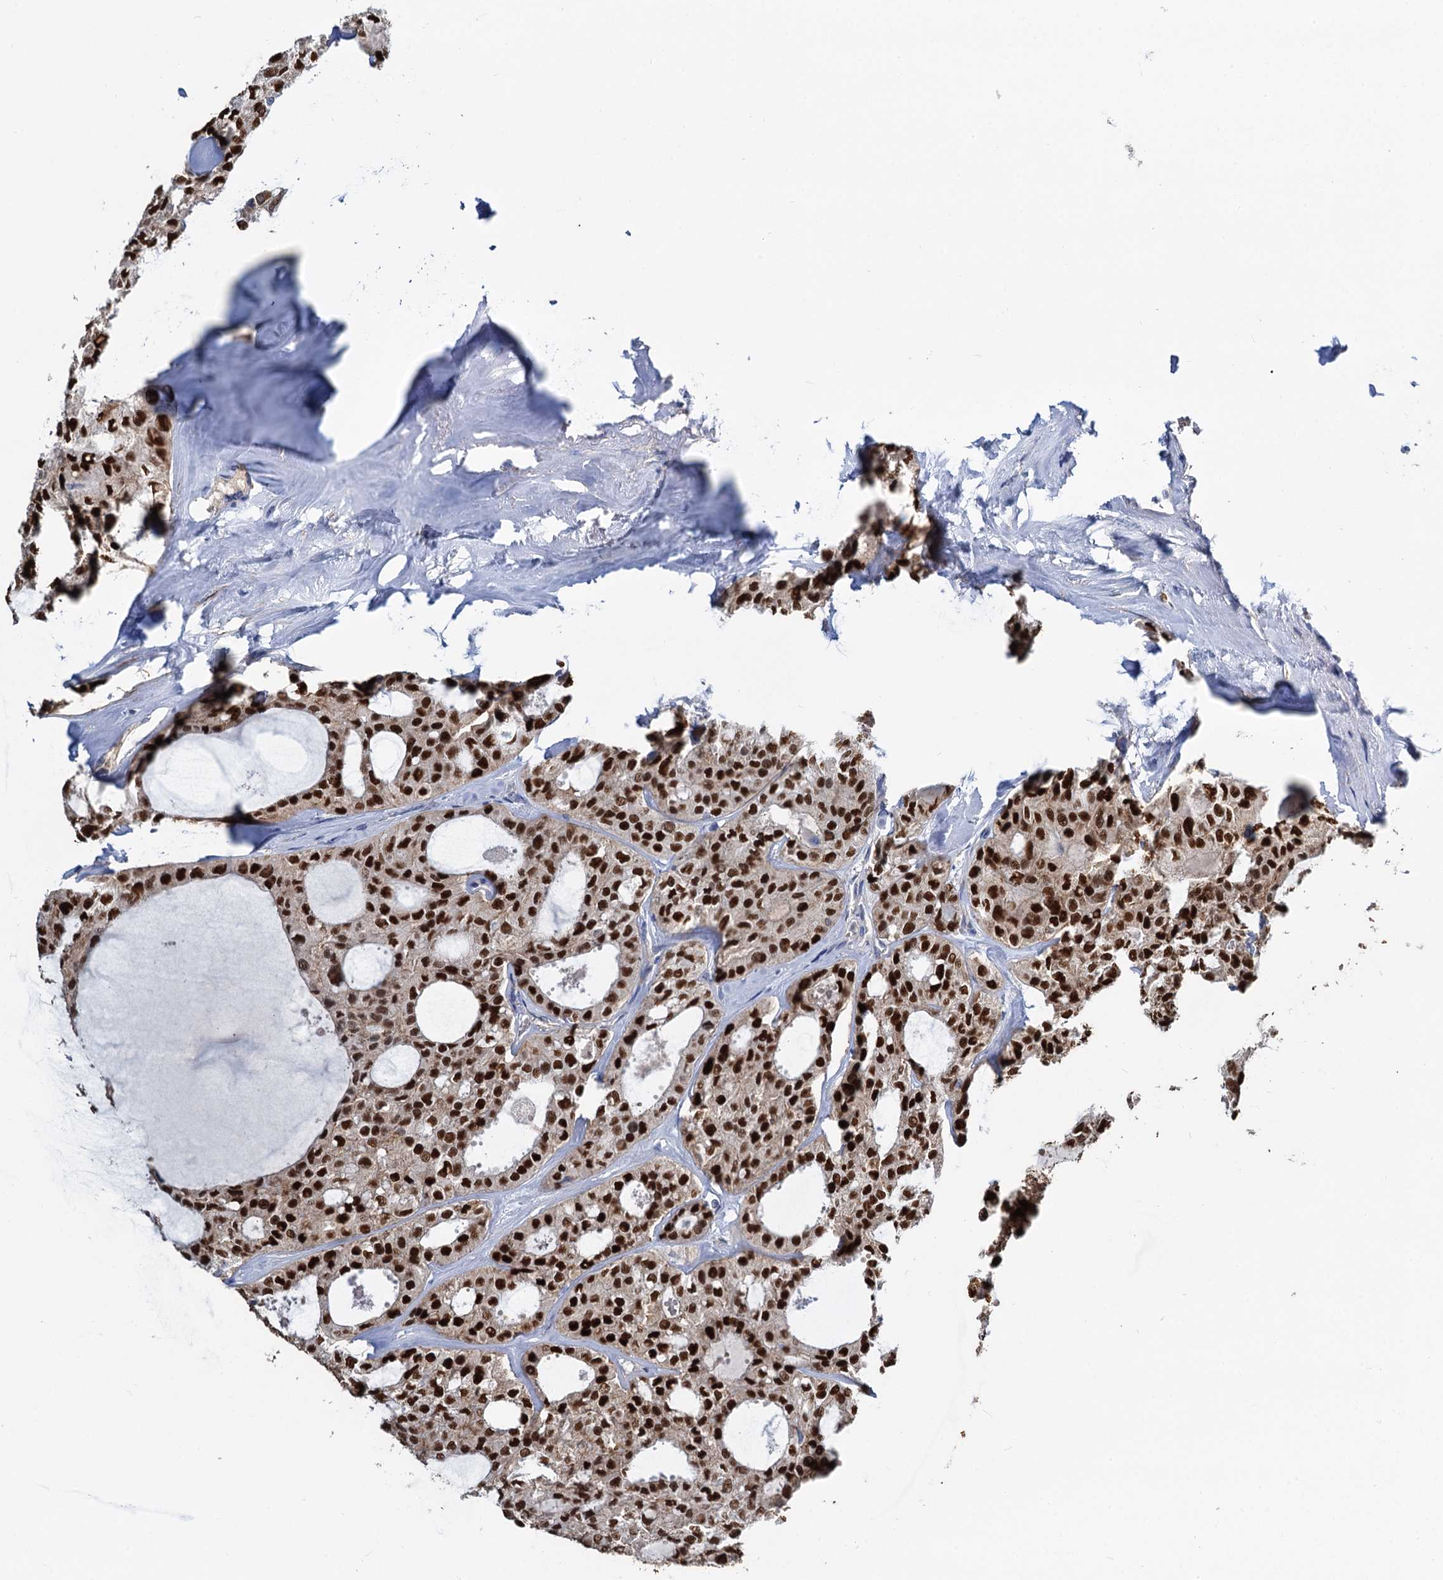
{"staining": {"intensity": "strong", "quantity": ">75%", "location": "nuclear"}, "tissue": "thyroid cancer", "cell_type": "Tumor cells", "image_type": "cancer", "snomed": [{"axis": "morphology", "description": "Follicular adenoma carcinoma, NOS"}, {"axis": "topography", "description": "Thyroid gland"}], "caption": "Protein expression analysis of thyroid cancer (follicular adenoma carcinoma) shows strong nuclear positivity in about >75% of tumor cells.", "gene": "ALKBH7", "patient": {"sex": "male", "age": 75}}